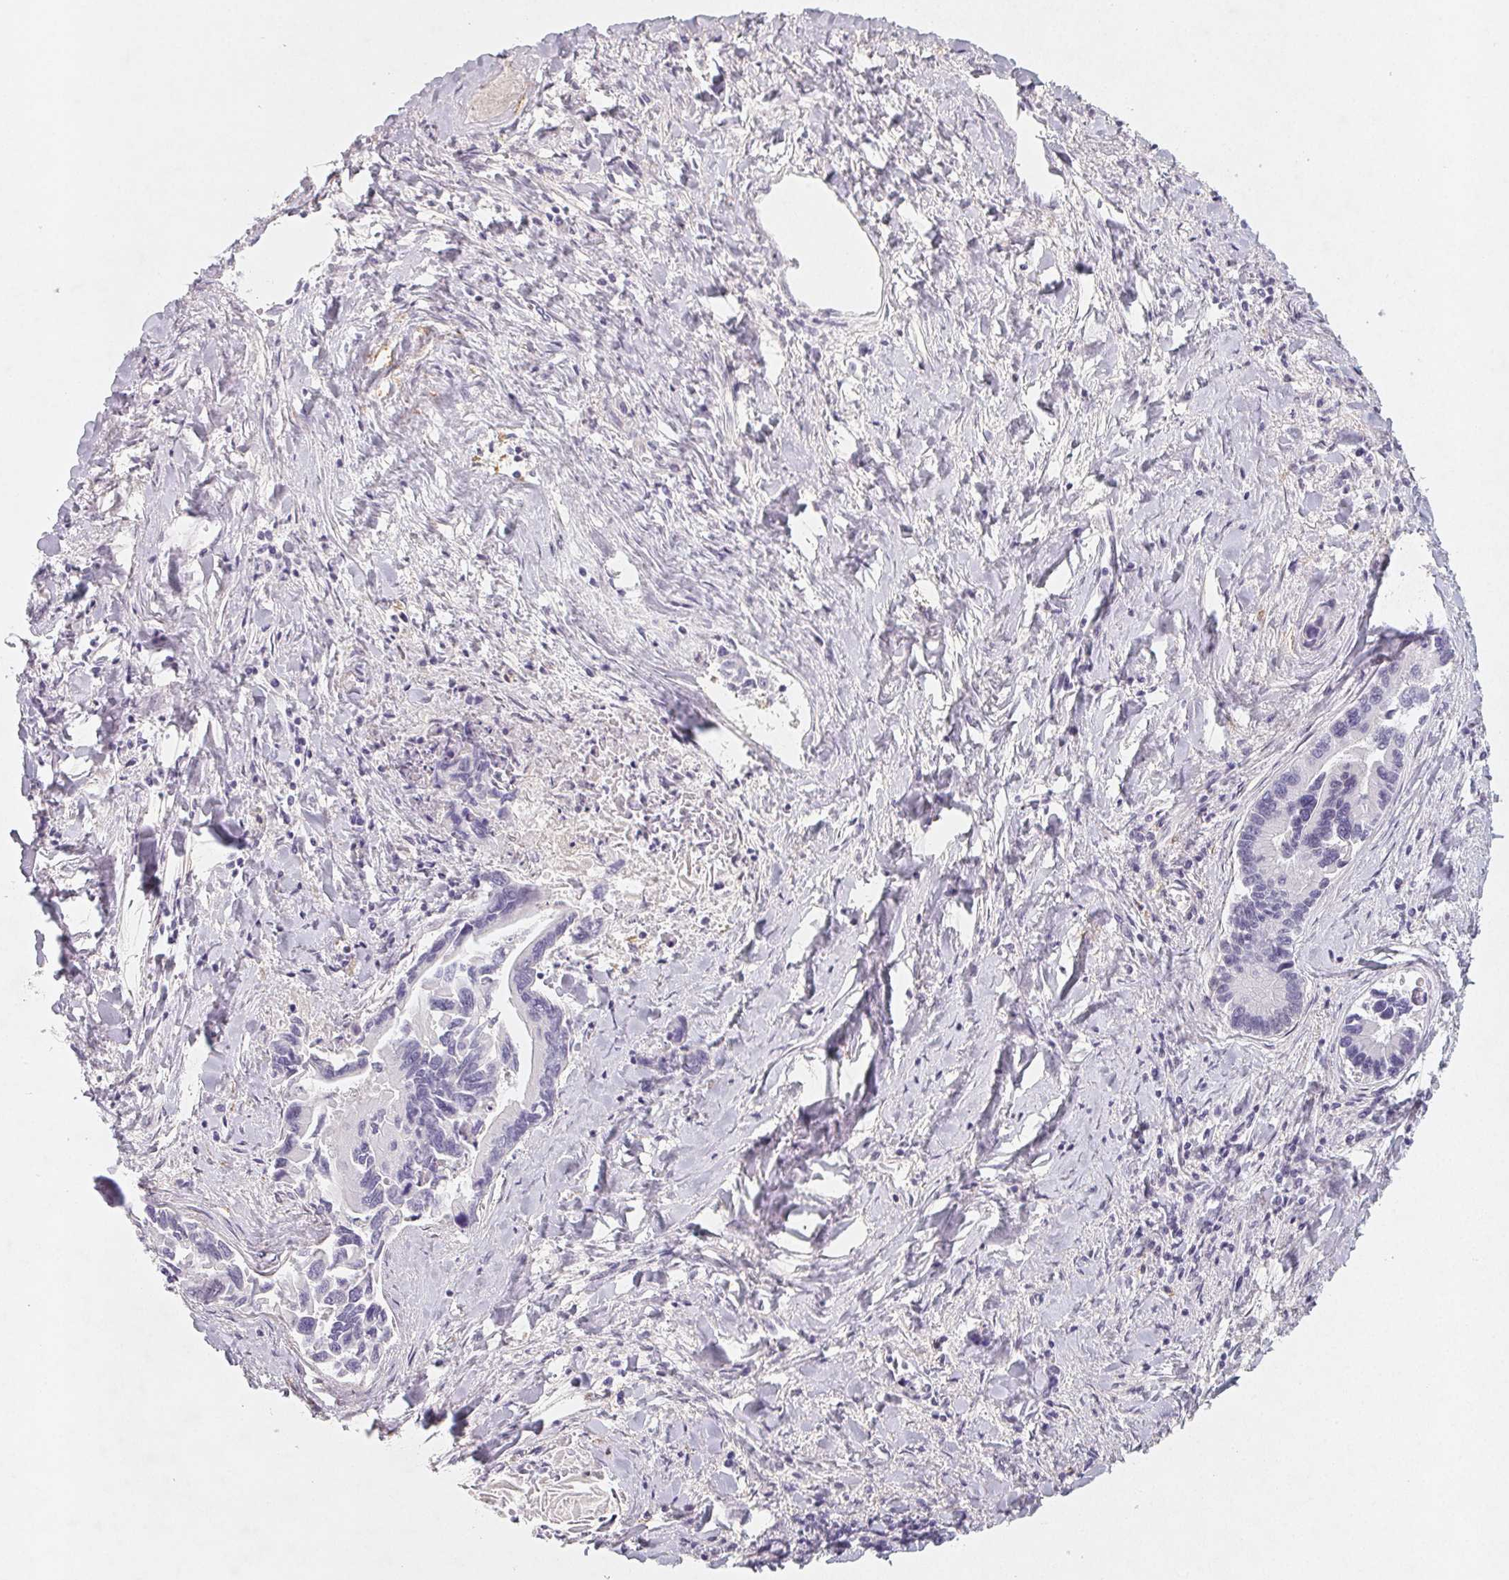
{"staining": {"intensity": "negative", "quantity": "none", "location": "none"}, "tissue": "liver cancer", "cell_type": "Tumor cells", "image_type": "cancer", "snomed": [{"axis": "morphology", "description": "Cholangiocarcinoma"}, {"axis": "topography", "description": "Liver"}], "caption": "High magnification brightfield microscopy of liver cancer stained with DAB (brown) and counterstained with hematoxylin (blue): tumor cells show no significant positivity.", "gene": "LRRC23", "patient": {"sex": "male", "age": 66}}